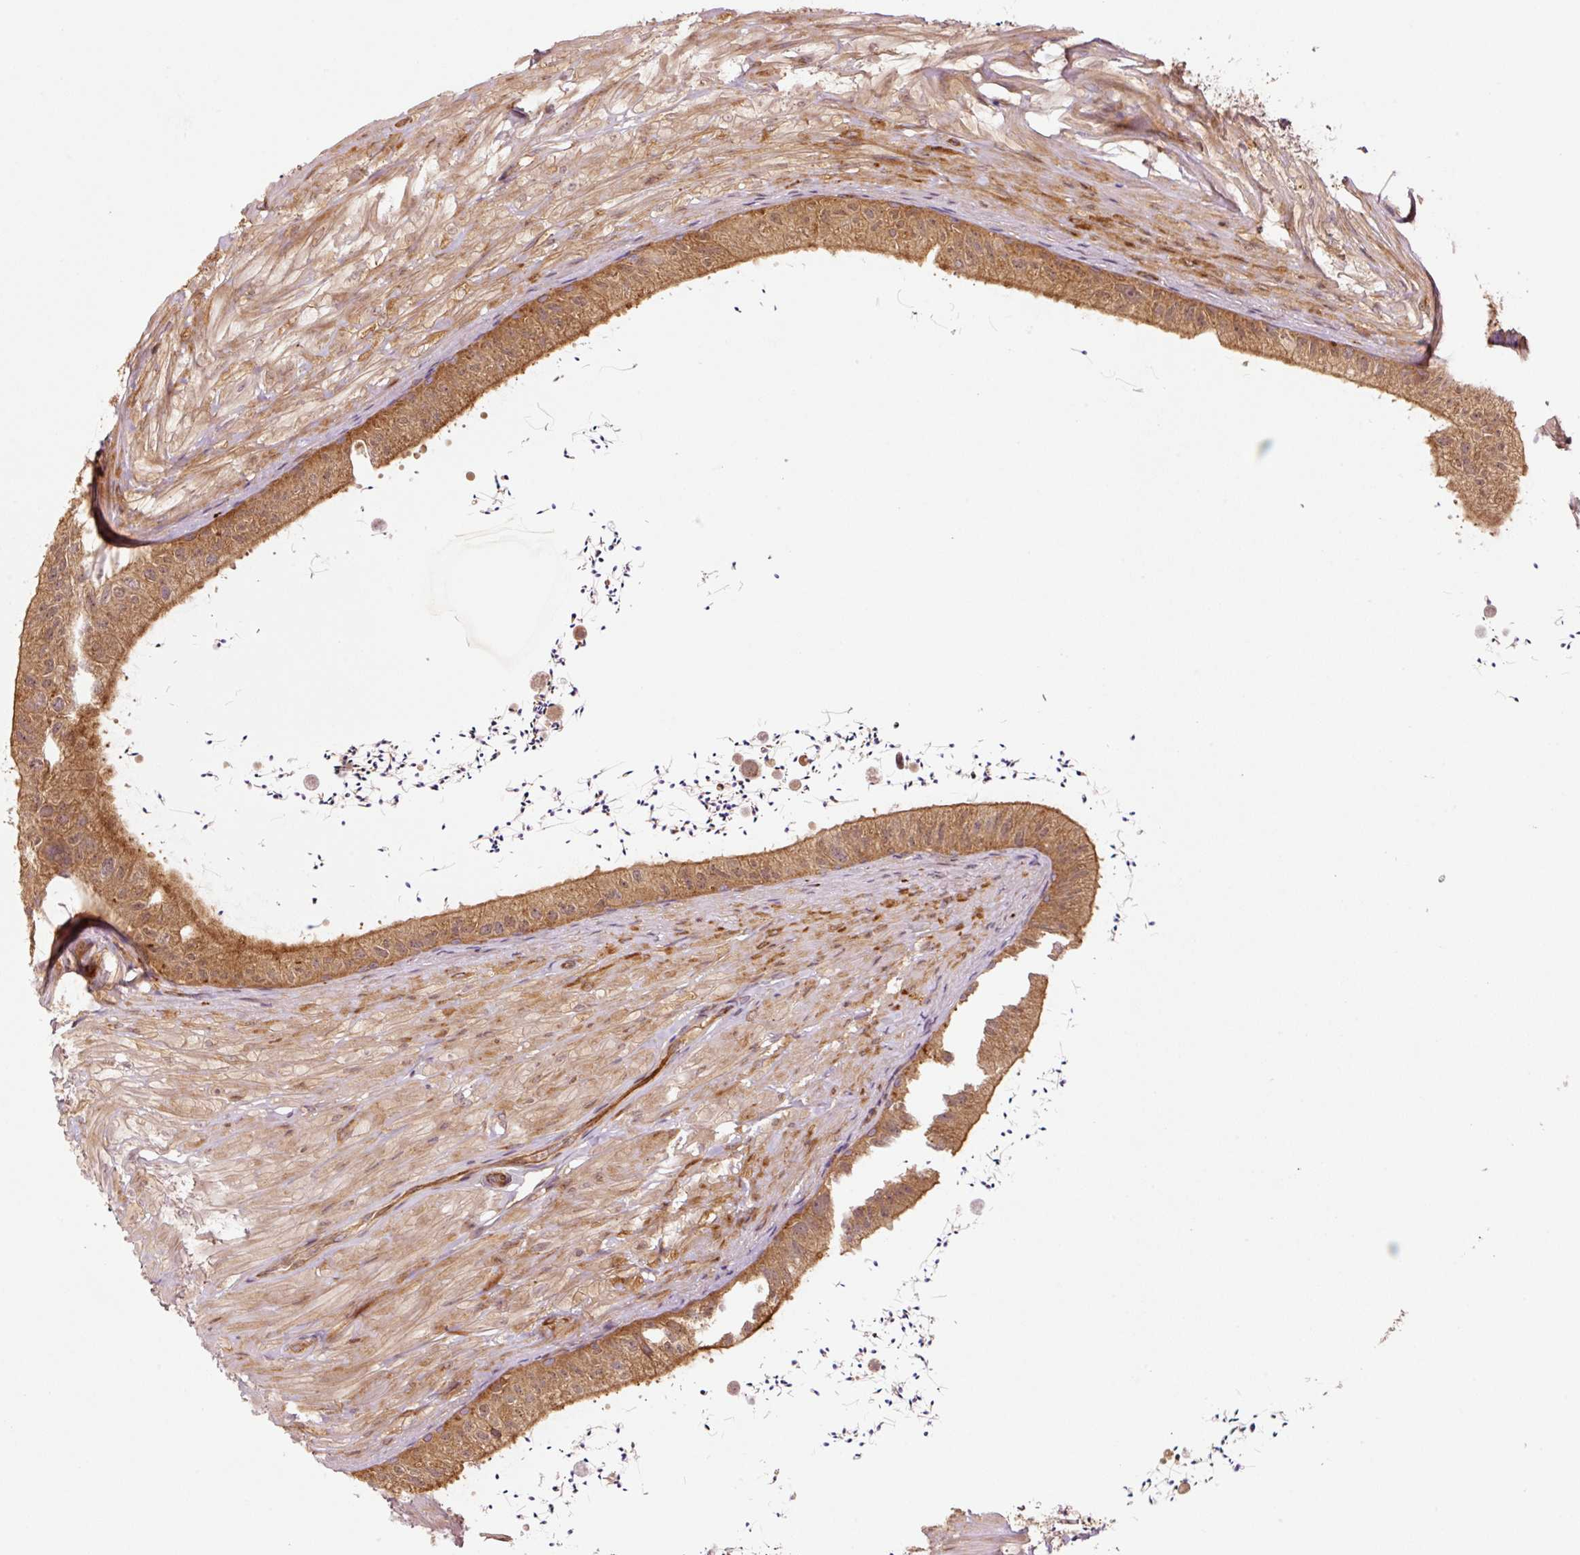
{"staining": {"intensity": "moderate", "quantity": ">75%", "location": "cytoplasmic/membranous"}, "tissue": "epididymis", "cell_type": "Glandular cells", "image_type": "normal", "snomed": [{"axis": "morphology", "description": "Normal tissue, NOS"}, {"axis": "topography", "description": "Epididymis"}, {"axis": "topography", "description": "Peripheral nerve tissue"}], "caption": "Moderate cytoplasmic/membranous protein staining is appreciated in approximately >75% of glandular cells in epididymis. The staining was performed using DAB to visualize the protein expression in brown, while the nuclei were stained in blue with hematoxylin (Magnification: 20x).", "gene": "OXER1", "patient": {"sex": "male", "age": 32}}